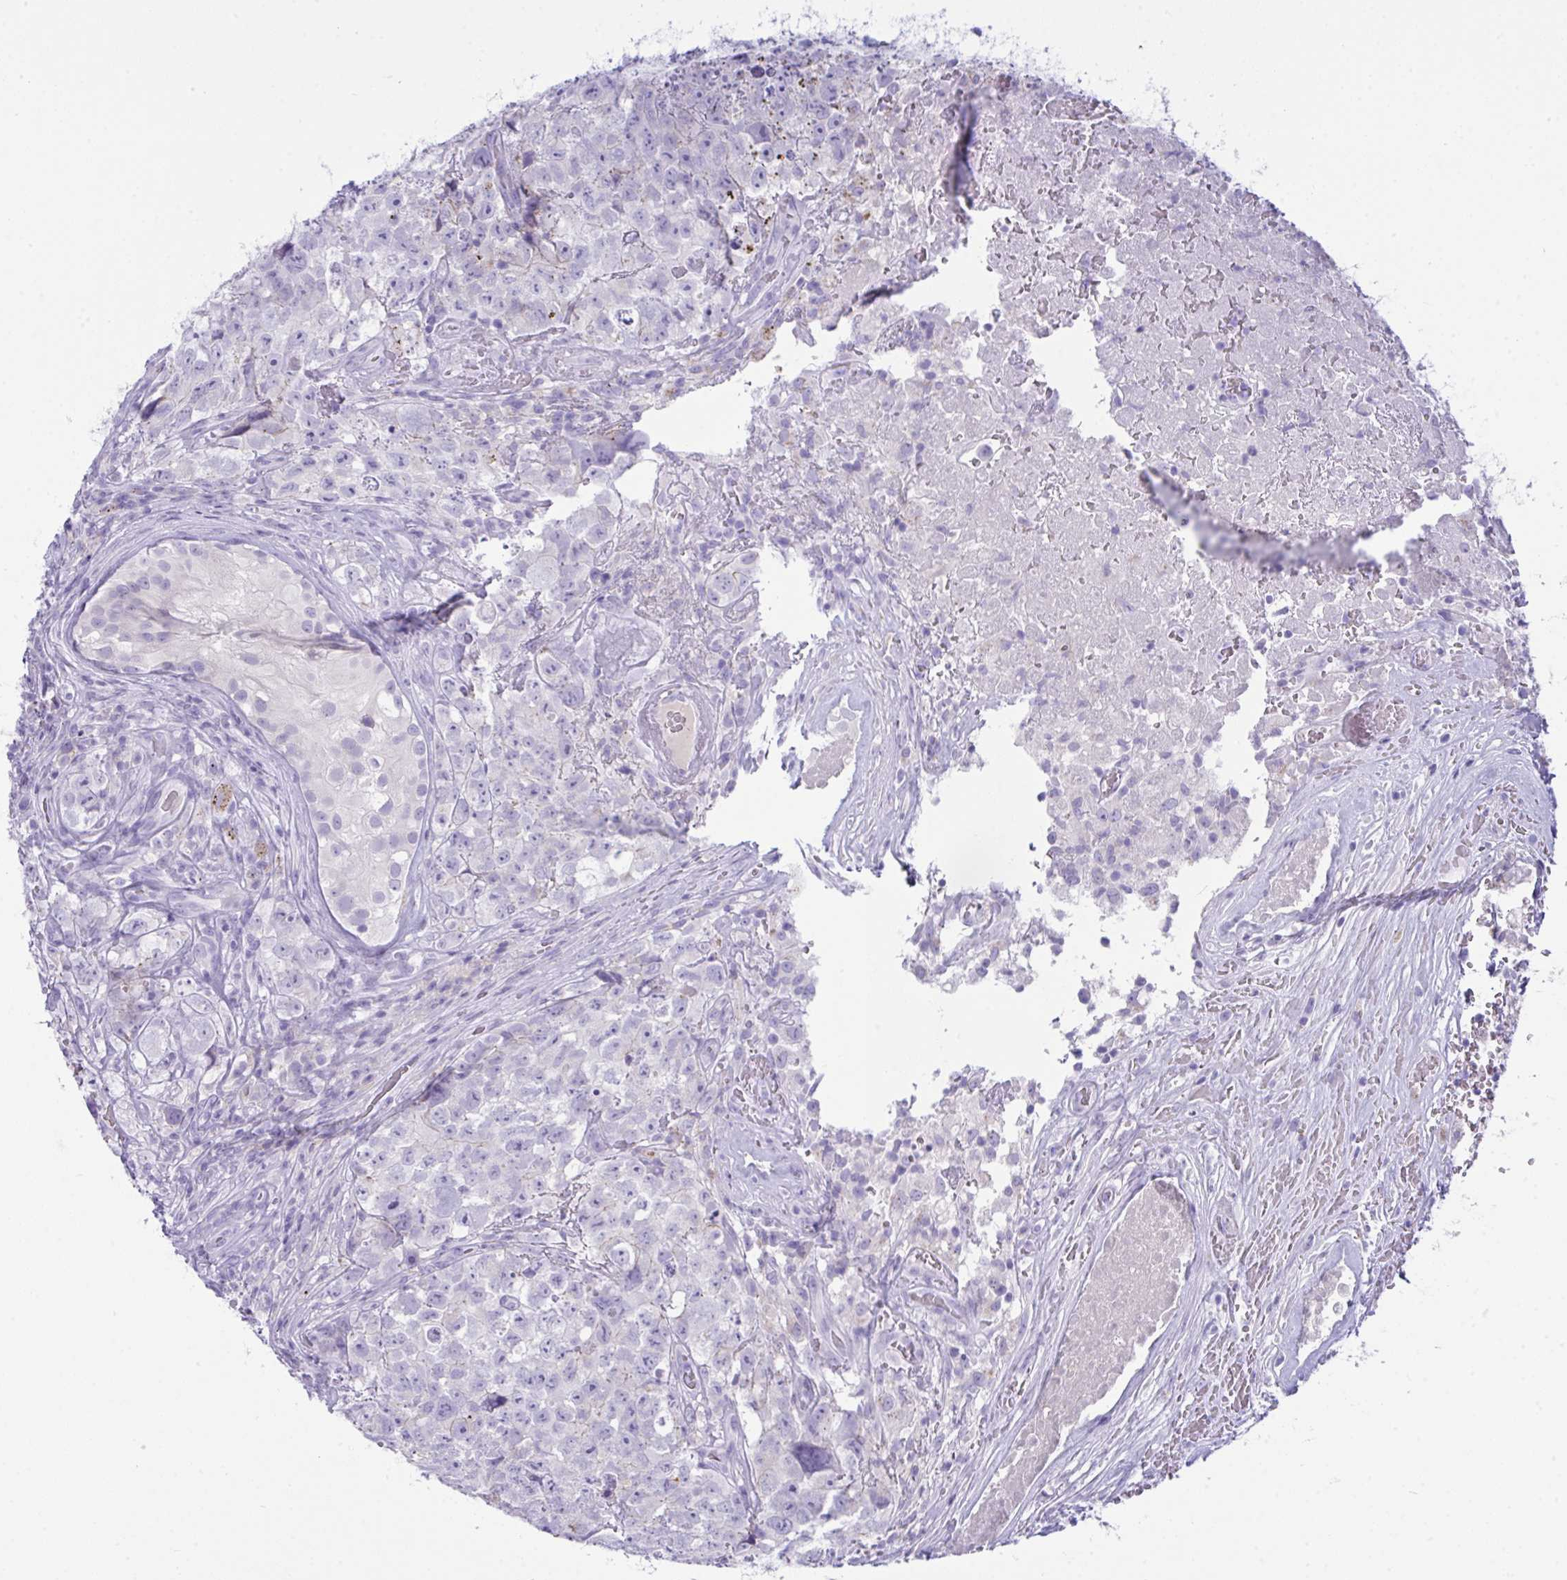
{"staining": {"intensity": "negative", "quantity": "none", "location": "none"}, "tissue": "testis cancer", "cell_type": "Tumor cells", "image_type": "cancer", "snomed": [{"axis": "morphology", "description": "Carcinoma, Embryonal, NOS"}, {"axis": "topography", "description": "Testis"}], "caption": "Histopathology image shows no significant protein expression in tumor cells of embryonal carcinoma (testis).", "gene": "GLB1L2", "patient": {"sex": "male", "age": 18}}